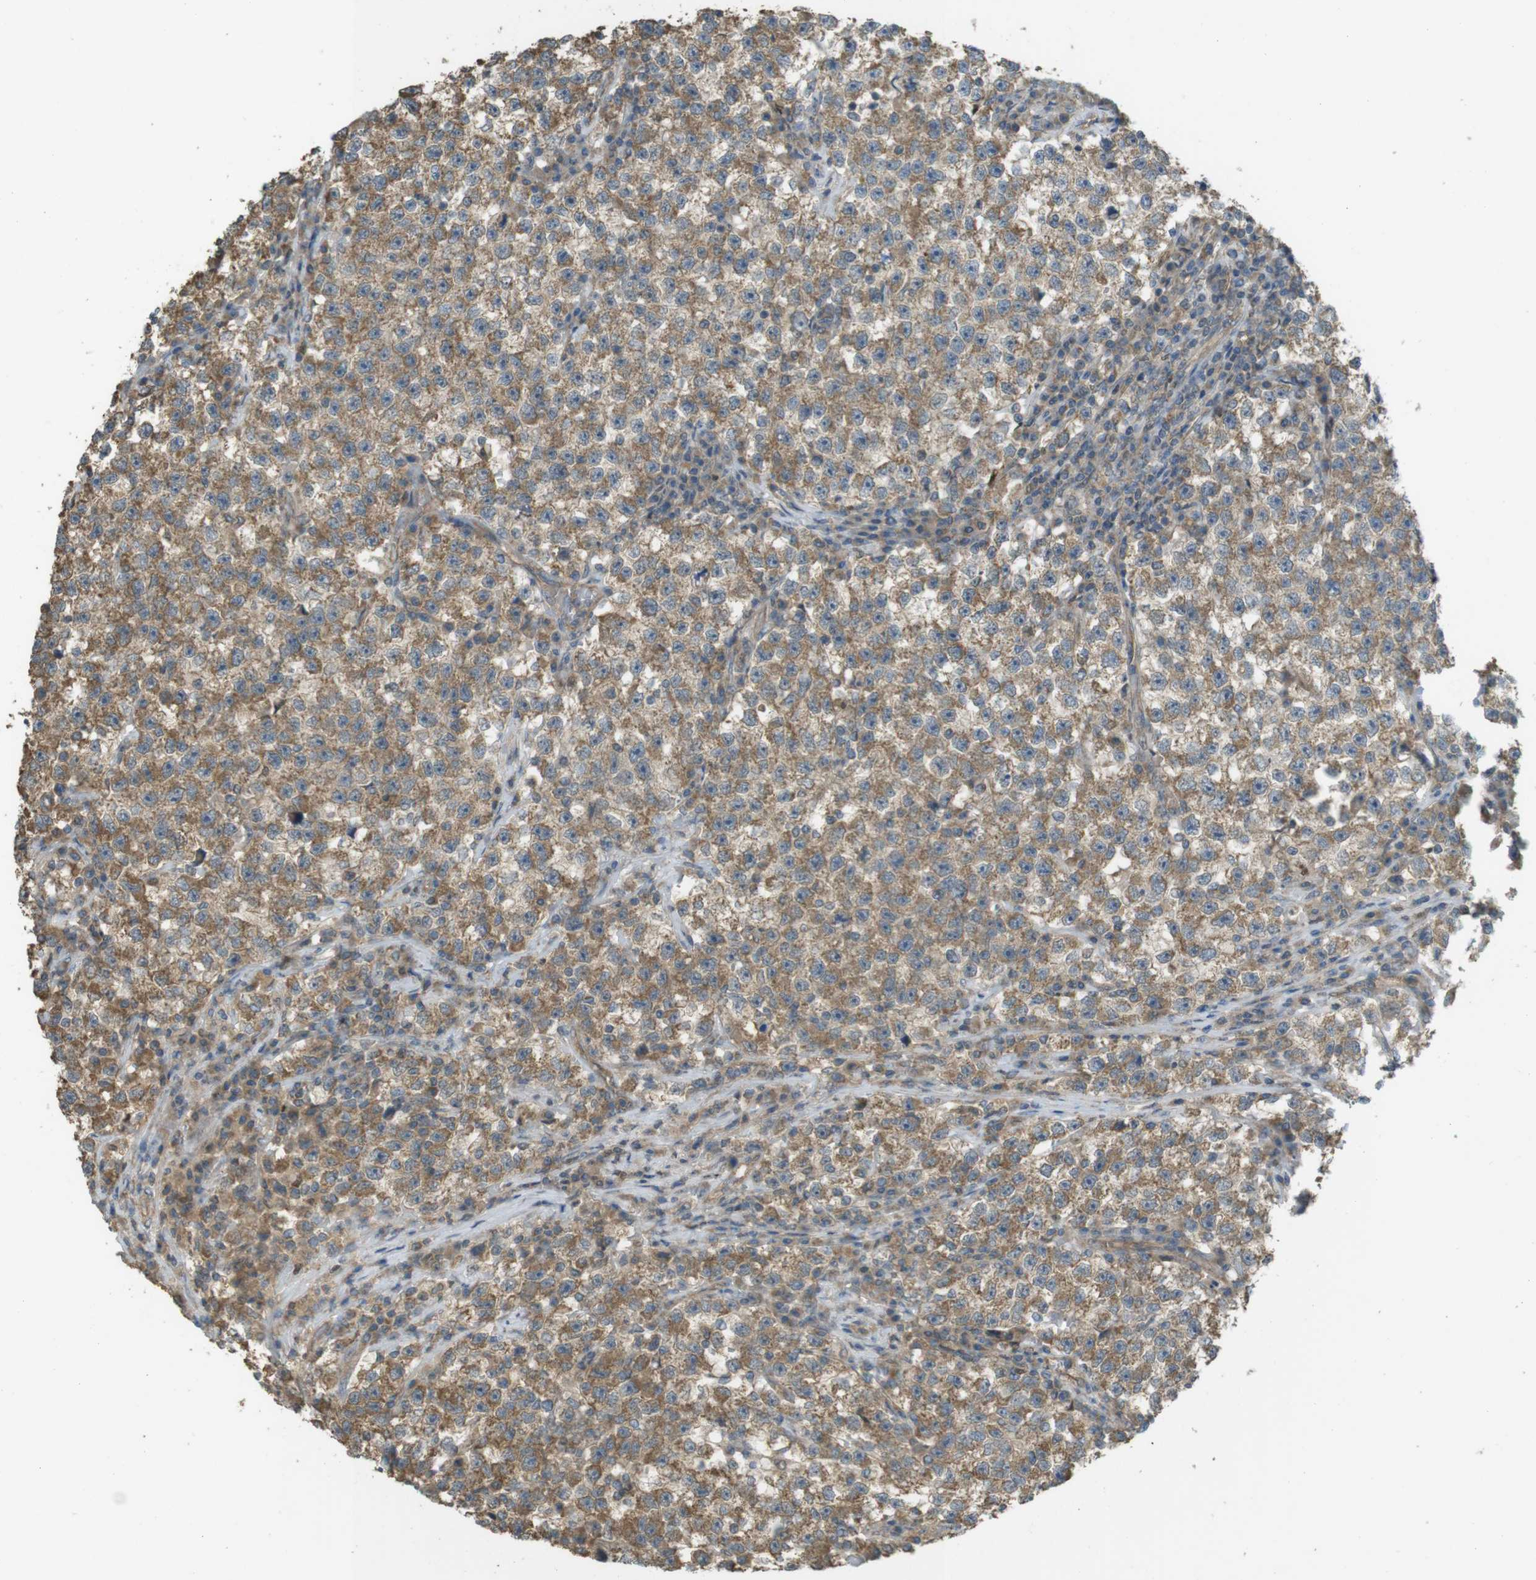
{"staining": {"intensity": "moderate", "quantity": ">75%", "location": "cytoplasmic/membranous"}, "tissue": "testis cancer", "cell_type": "Tumor cells", "image_type": "cancer", "snomed": [{"axis": "morphology", "description": "Seminoma, NOS"}, {"axis": "topography", "description": "Testis"}], "caption": "An image of human seminoma (testis) stained for a protein shows moderate cytoplasmic/membranous brown staining in tumor cells.", "gene": "ZDHHC20", "patient": {"sex": "male", "age": 22}}